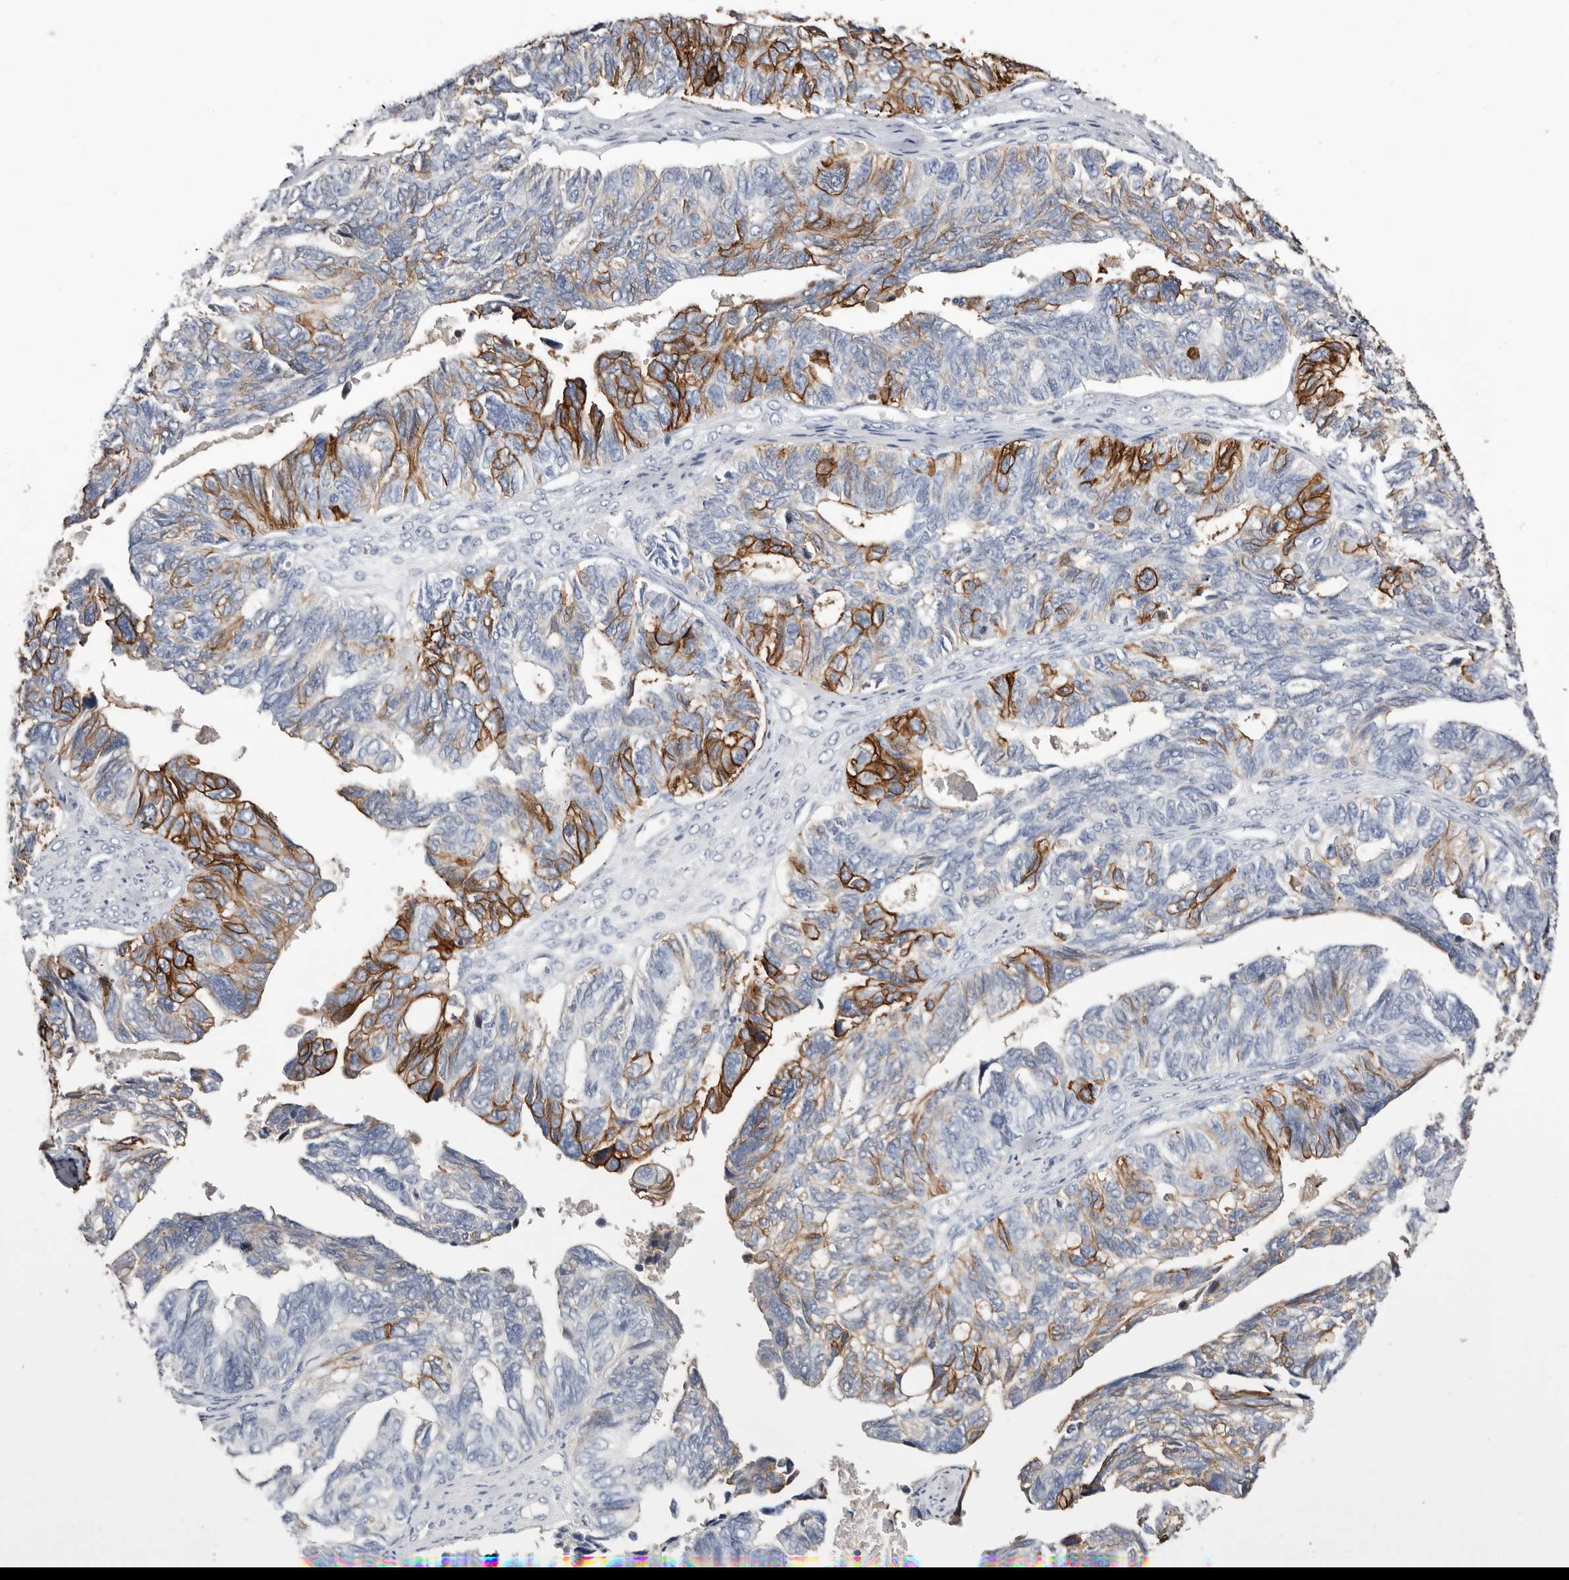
{"staining": {"intensity": "strong", "quantity": "<25%", "location": "cytoplasmic/membranous"}, "tissue": "ovarian cancer", "cell_type": "Tumor cells", "image_type": "cancer", "snomed": [{"axis": "morphology", "description": "Cystadenocarcinoma, serous, NOS"}, {"axis": "topography", "description": "Ovary"}], "caption": "High-power microscopy captured an IHC photomicrograph of ovarian cancer, revealing strong cytoplasmic/membranous staining in approximately <25% of tumor cells.", "gene": "S100A14", "patient": {"sex": "female", "age": 79}}